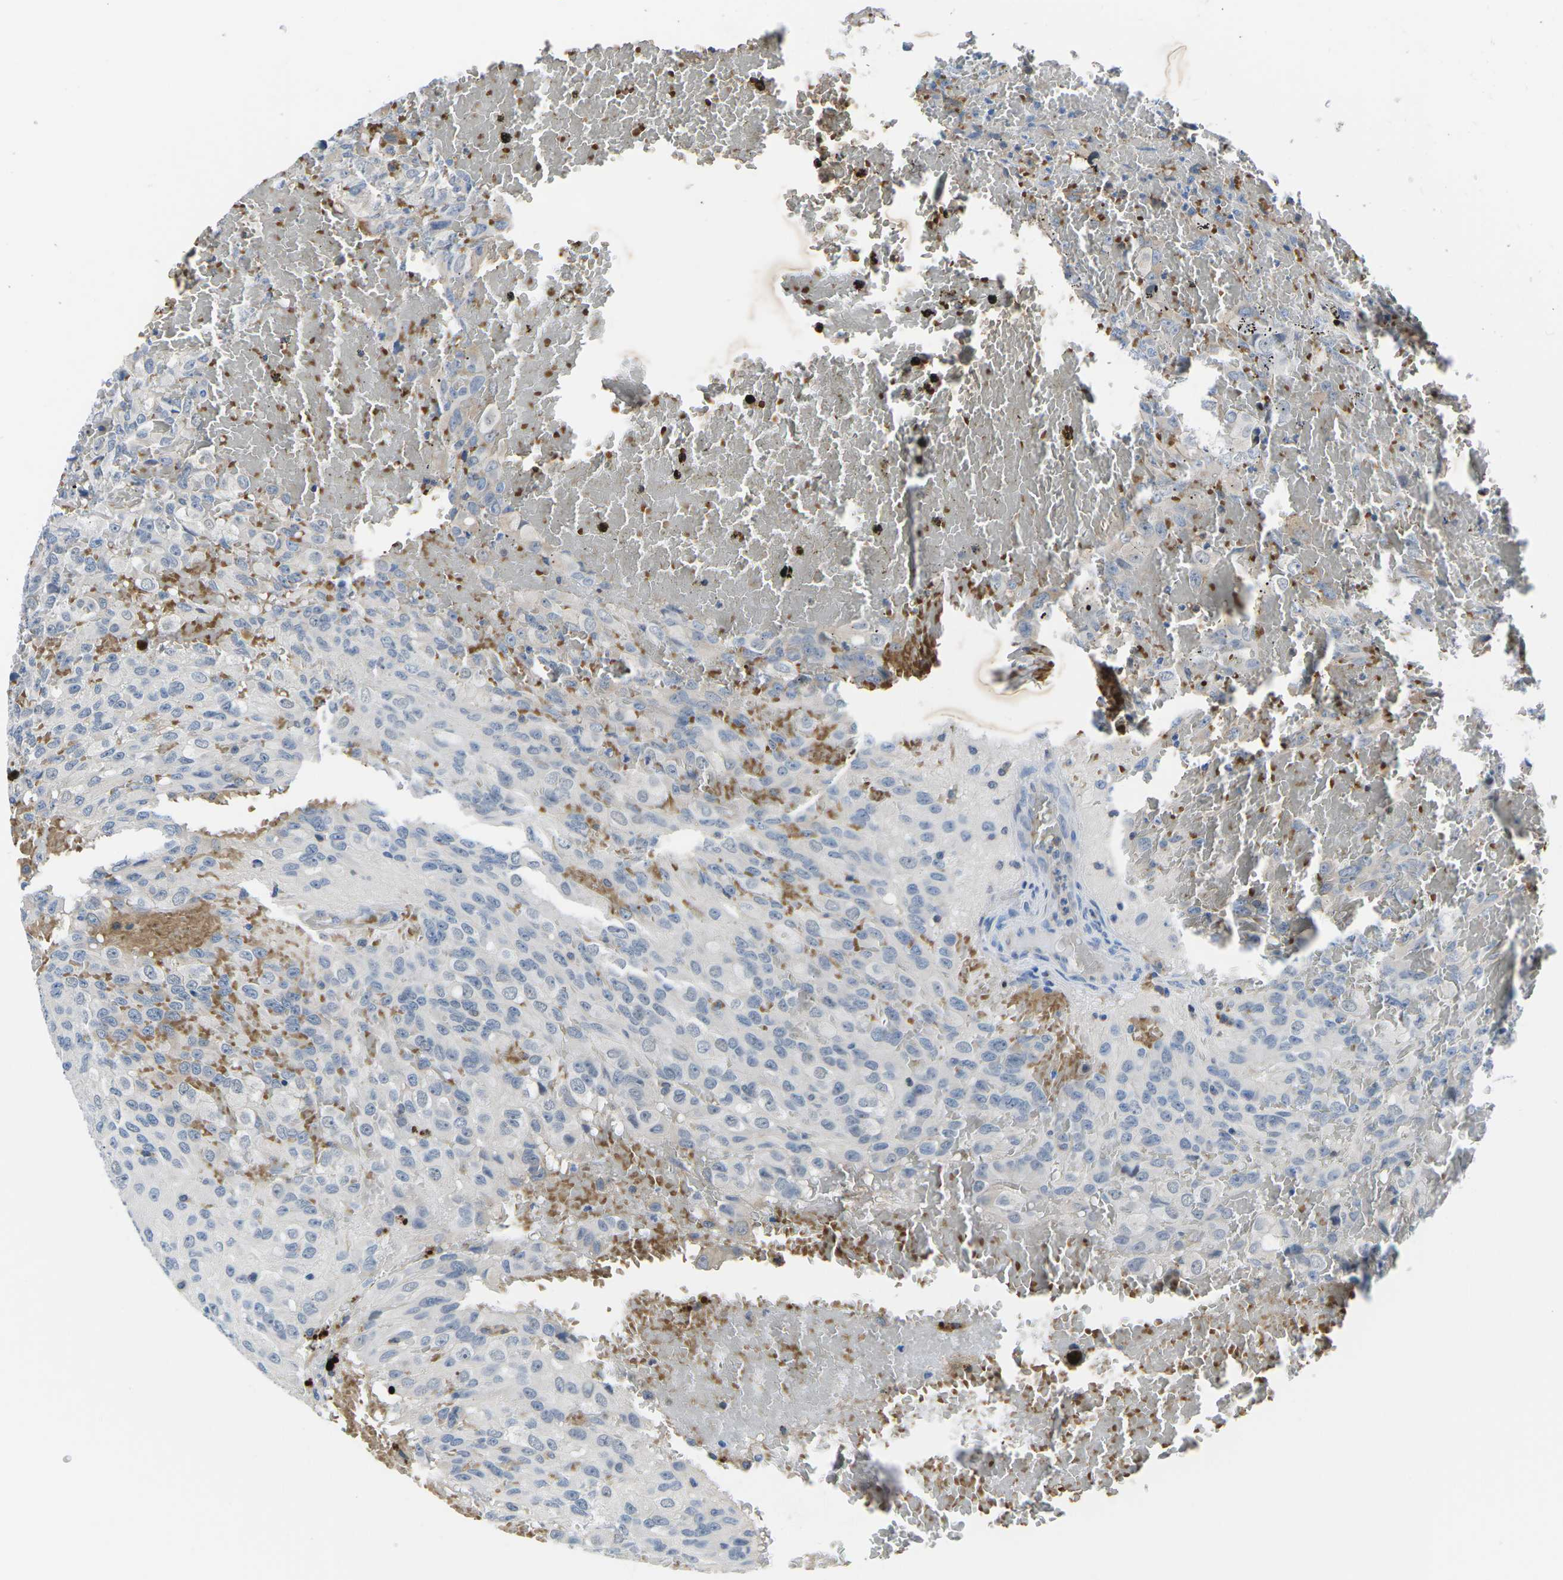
{"staining": {"intensity": "negative", "quantity": "none", "location": "none"}, "tissue": "glioma", "cell_type": "Tumor cells", "image_type": "cancer", "snomed": [{"axis": "morphology", "description": "Glioma, malignant, High grade"}, {"axis": "topography", "description": "Brain"}], "caption": "There is no significant expression in tumor cells of high-grade glioma (malignant).", "gene": "TM6SF1", "patient": {"sex": "male", "age": 32}}